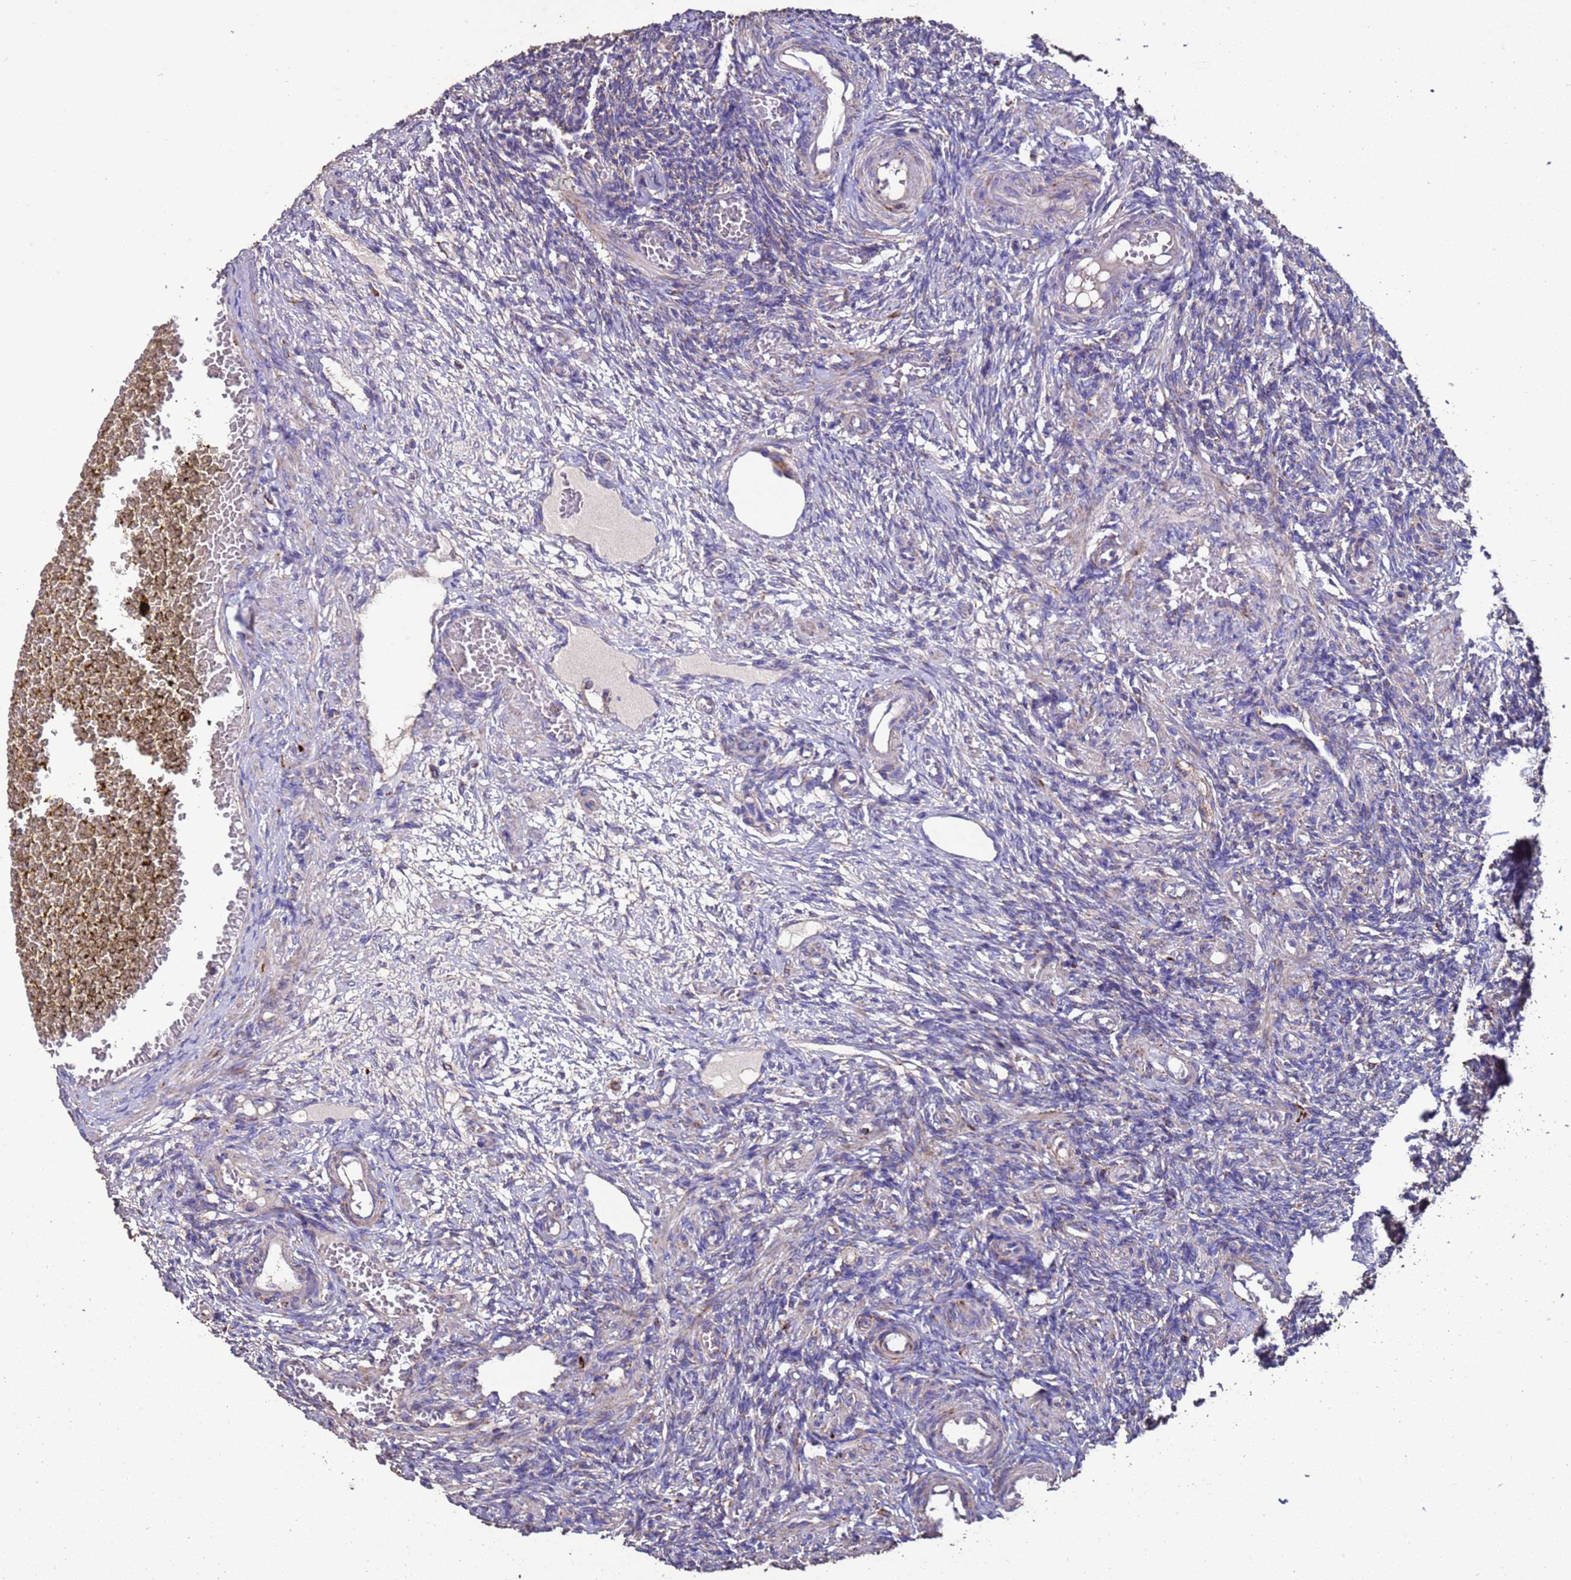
{"staining": {"intensity": "negative", "quantity": "none", "location": "none"}, "tissue": "ovary", "cell_type": "Ovarian stroma cells", "image_type": "normal", "snomed": [{"axis": "morphology", "description": "Normal tissue, NOS"}, {"axis": "topography", "description": "Ovary"}], "caption": "Immunohistochemistry of unremarkable human ovary demonstrates no positivity in ovarian stroma cells.", "gene": "ZNFX1", "patient": {"sex": "female", "age": 27}}